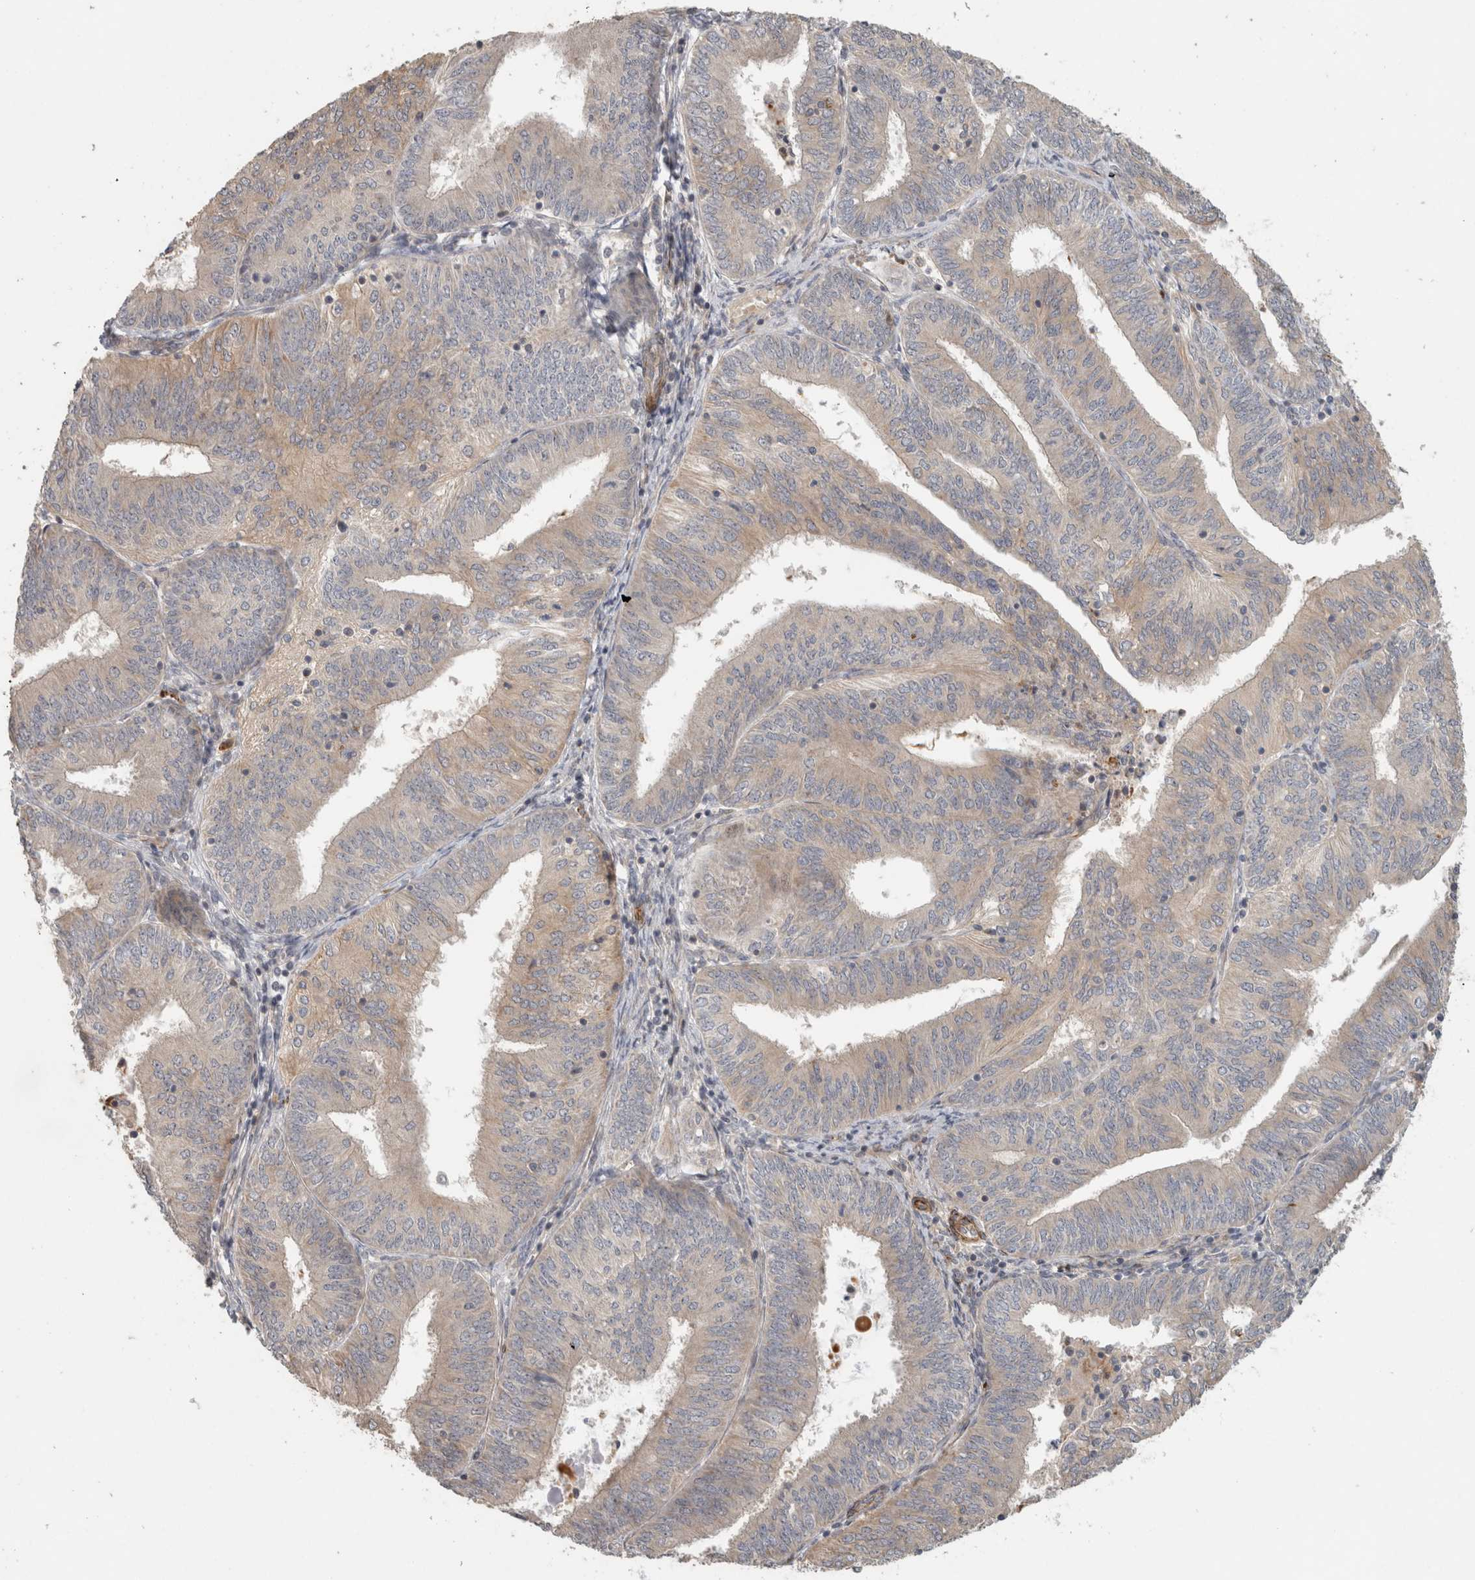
{"staining": {"intensity": "weak", "quantity": "25%-75%", "location": "cytoplasmic/membranous"}, "tissue": "endometrial cancer", "cell_type": "Tumor cells", "image_type": "cancer", "snomed": [{"axis": "morphology", "description": "Adenocarcinoma, NOS"}, {"axis": "topography", "description": "Endometrium"}], "caption": "Adenocarcinoma (endometrial) stained with a brown dye reveals weak cytoplasmic/membranous positive staining in about 25%-75% of tumor cells.", "gene": "SIPA1L2", "patient": {"sex": "female", "age": 58}}